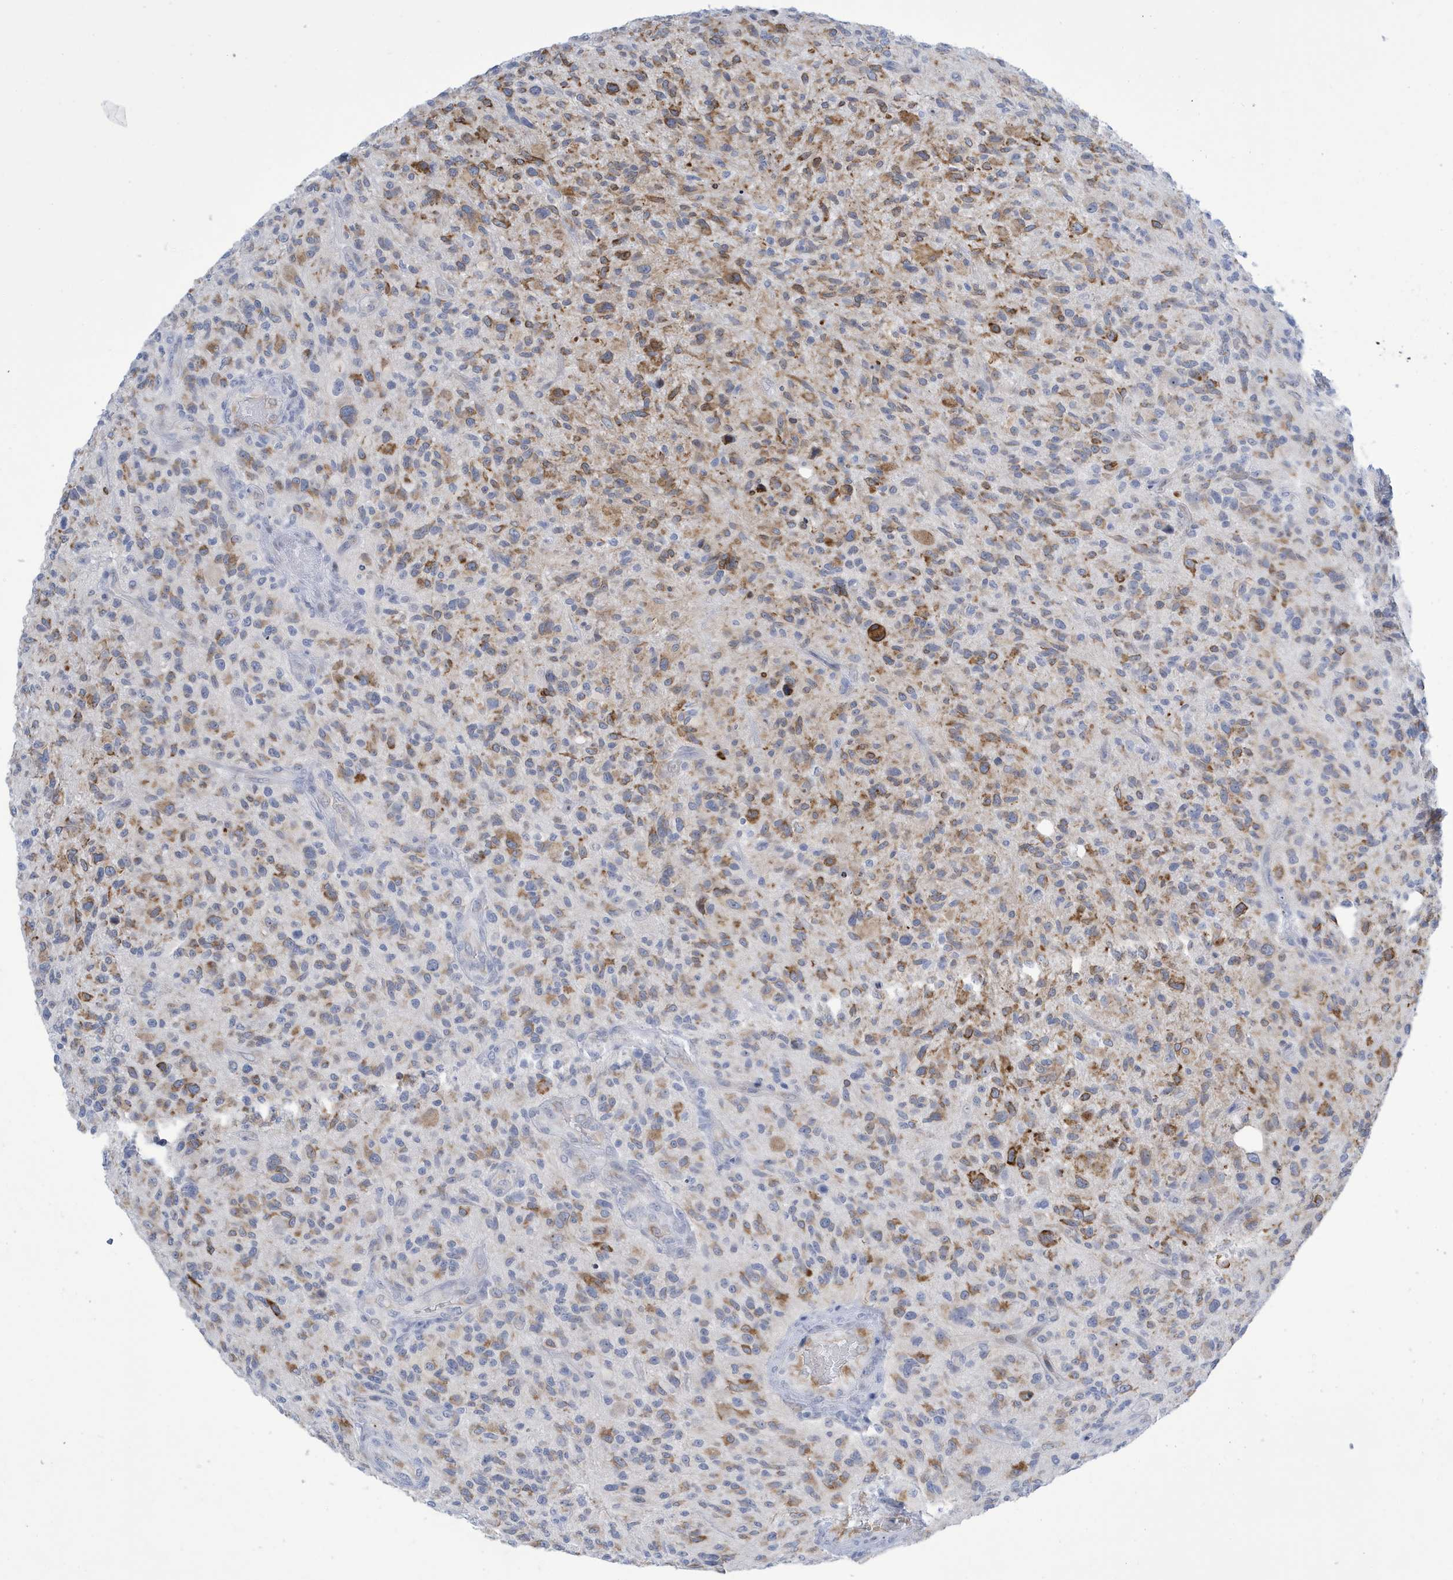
{"staining": {"intensity": "moderate", "quantity": "25%-75%", "location": "cytoplasmic/membranous"}, "tissue": "glioma", "cell_type": "Tumor cells", "image_type": "cancer", "snomed": [{"axis": "morphology", "description": "Glioma, malignant, High grade"}, {"axis": "topography", "description": "Brain"}], "caption": "Moderate cytoplasmic/membranous staining is identified in approximately 25%-75% of tumor cells in glioma.", "gene": "SEMA3F", "patient": {"sex": "male", "age": 47}}